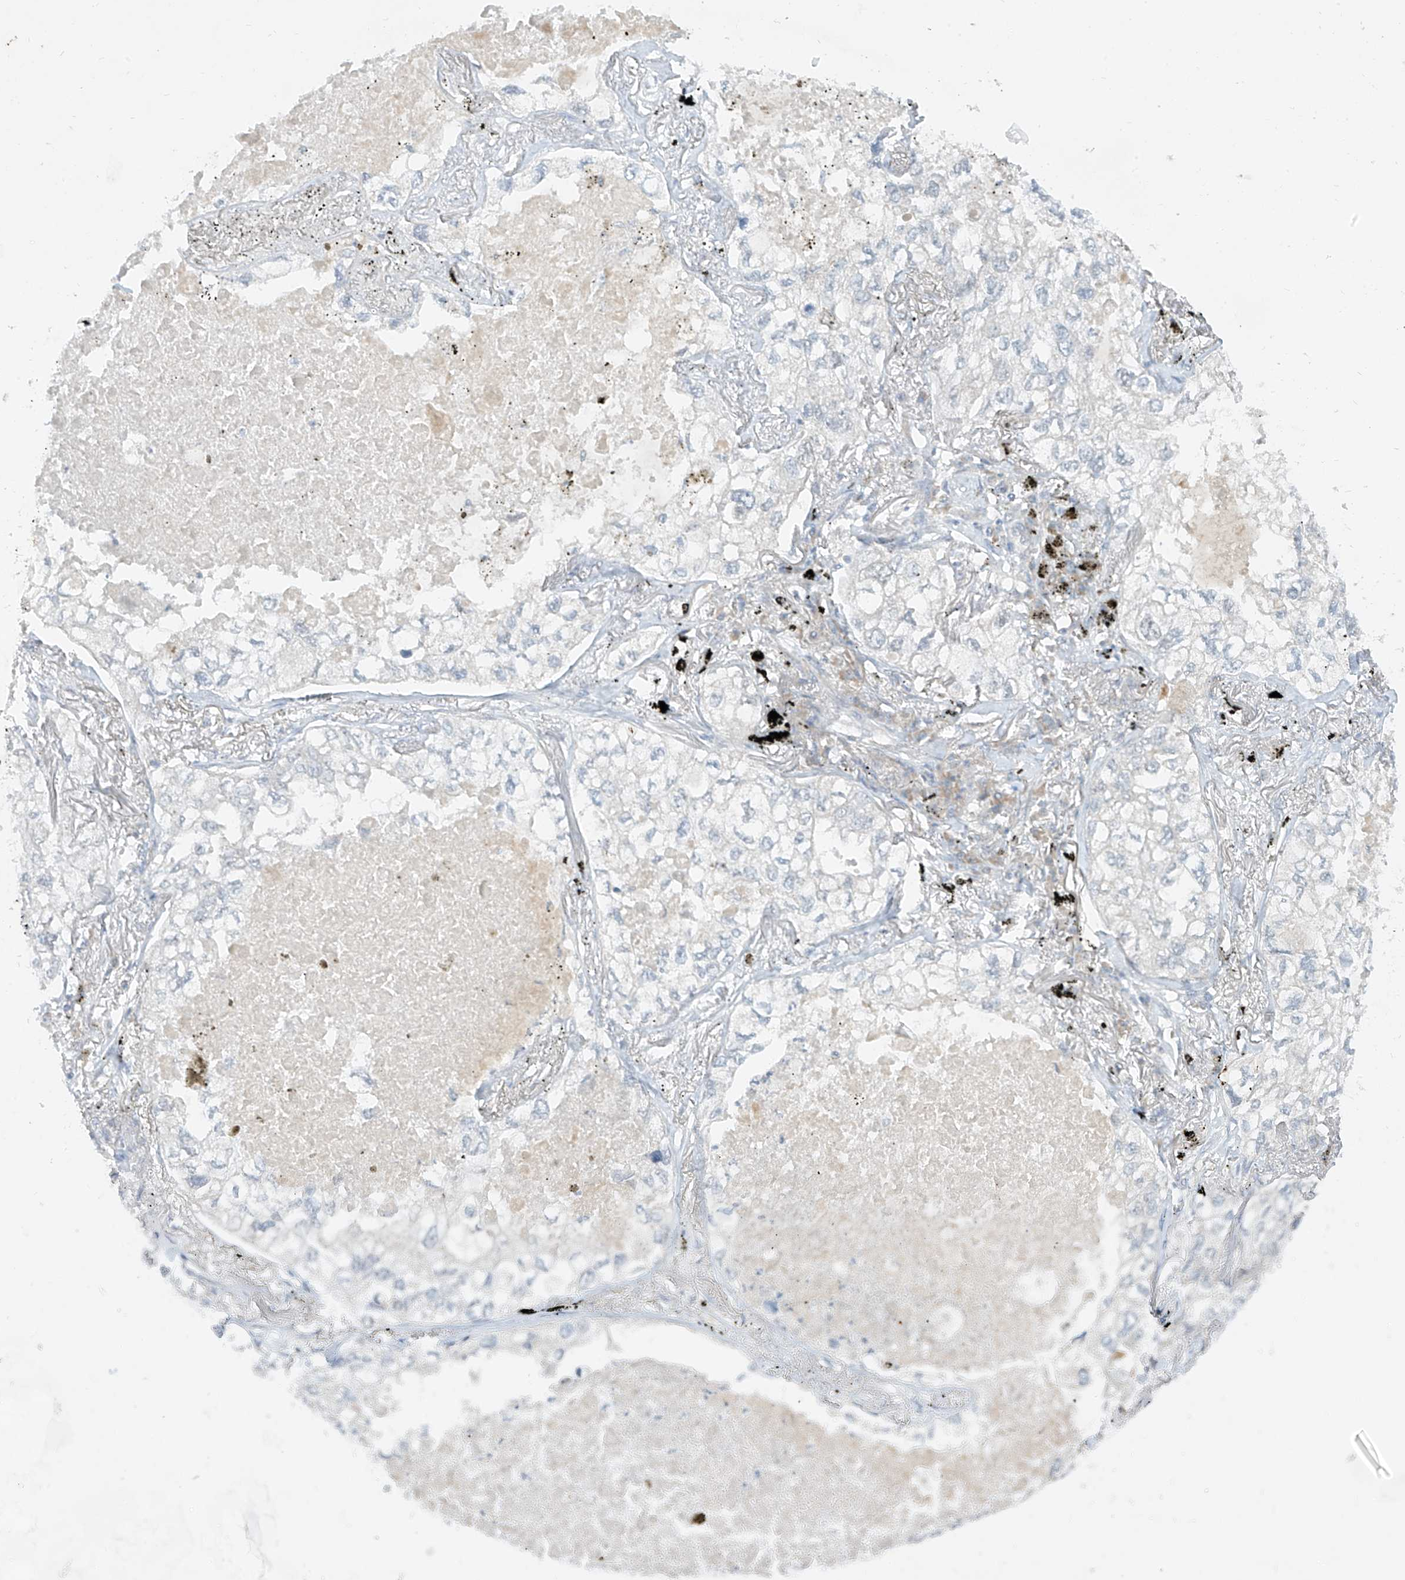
{"staining": {"intensity": "negative", "quantity": "none", "location": "none"}, "tissue": "lung cancer", "cell_type": "Tumor cells", "image_type": "cancer", "snomed": [{"axis": "morphology", "description": "Adenocarcinoma, NOS"}, {"axis": "topography", "description": "Lung"}], "caption": "This is an immunohistochemistry photomicrograph of lung cancer. There is no expression in tumor cells.", "gene": "C2orf42", "patient": {"sex": "male", "age": 65}}